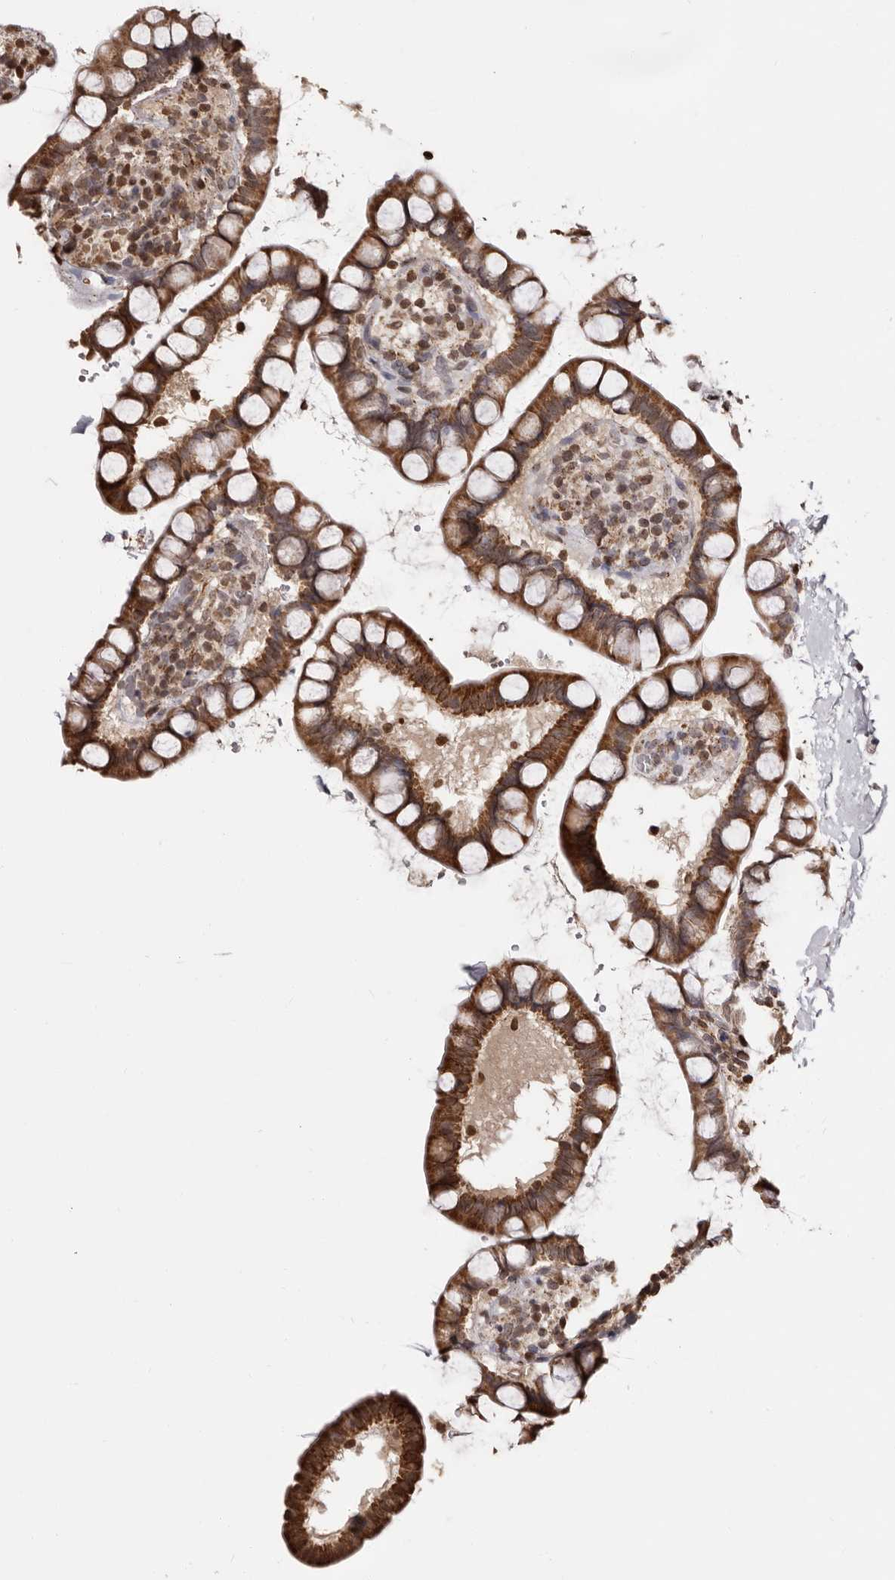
{"staining": {"intensity": "moderate", "quantity": ">75%", "location": "cytoplasmic/membranous"}, "tissue": "small intestine", "cell_type": "Glandular cells", "image_type": "normal", "snomed": [{"axis": "morphology", "description": "Normal tissue, NOS"}, {"axis": "topography", "description": "Smooth muscle"}, {"axis": "topography", "description": "Small intestine"}], "caption": "A micrograph showing moderate cytoplasmic/membranous expression in approximately >75% of glandular cells in benign small intestine, as visualized by brown immunohistochemical staining.", "gene": "CCDC190", "patient": {"sex": "female", "age": 84}}